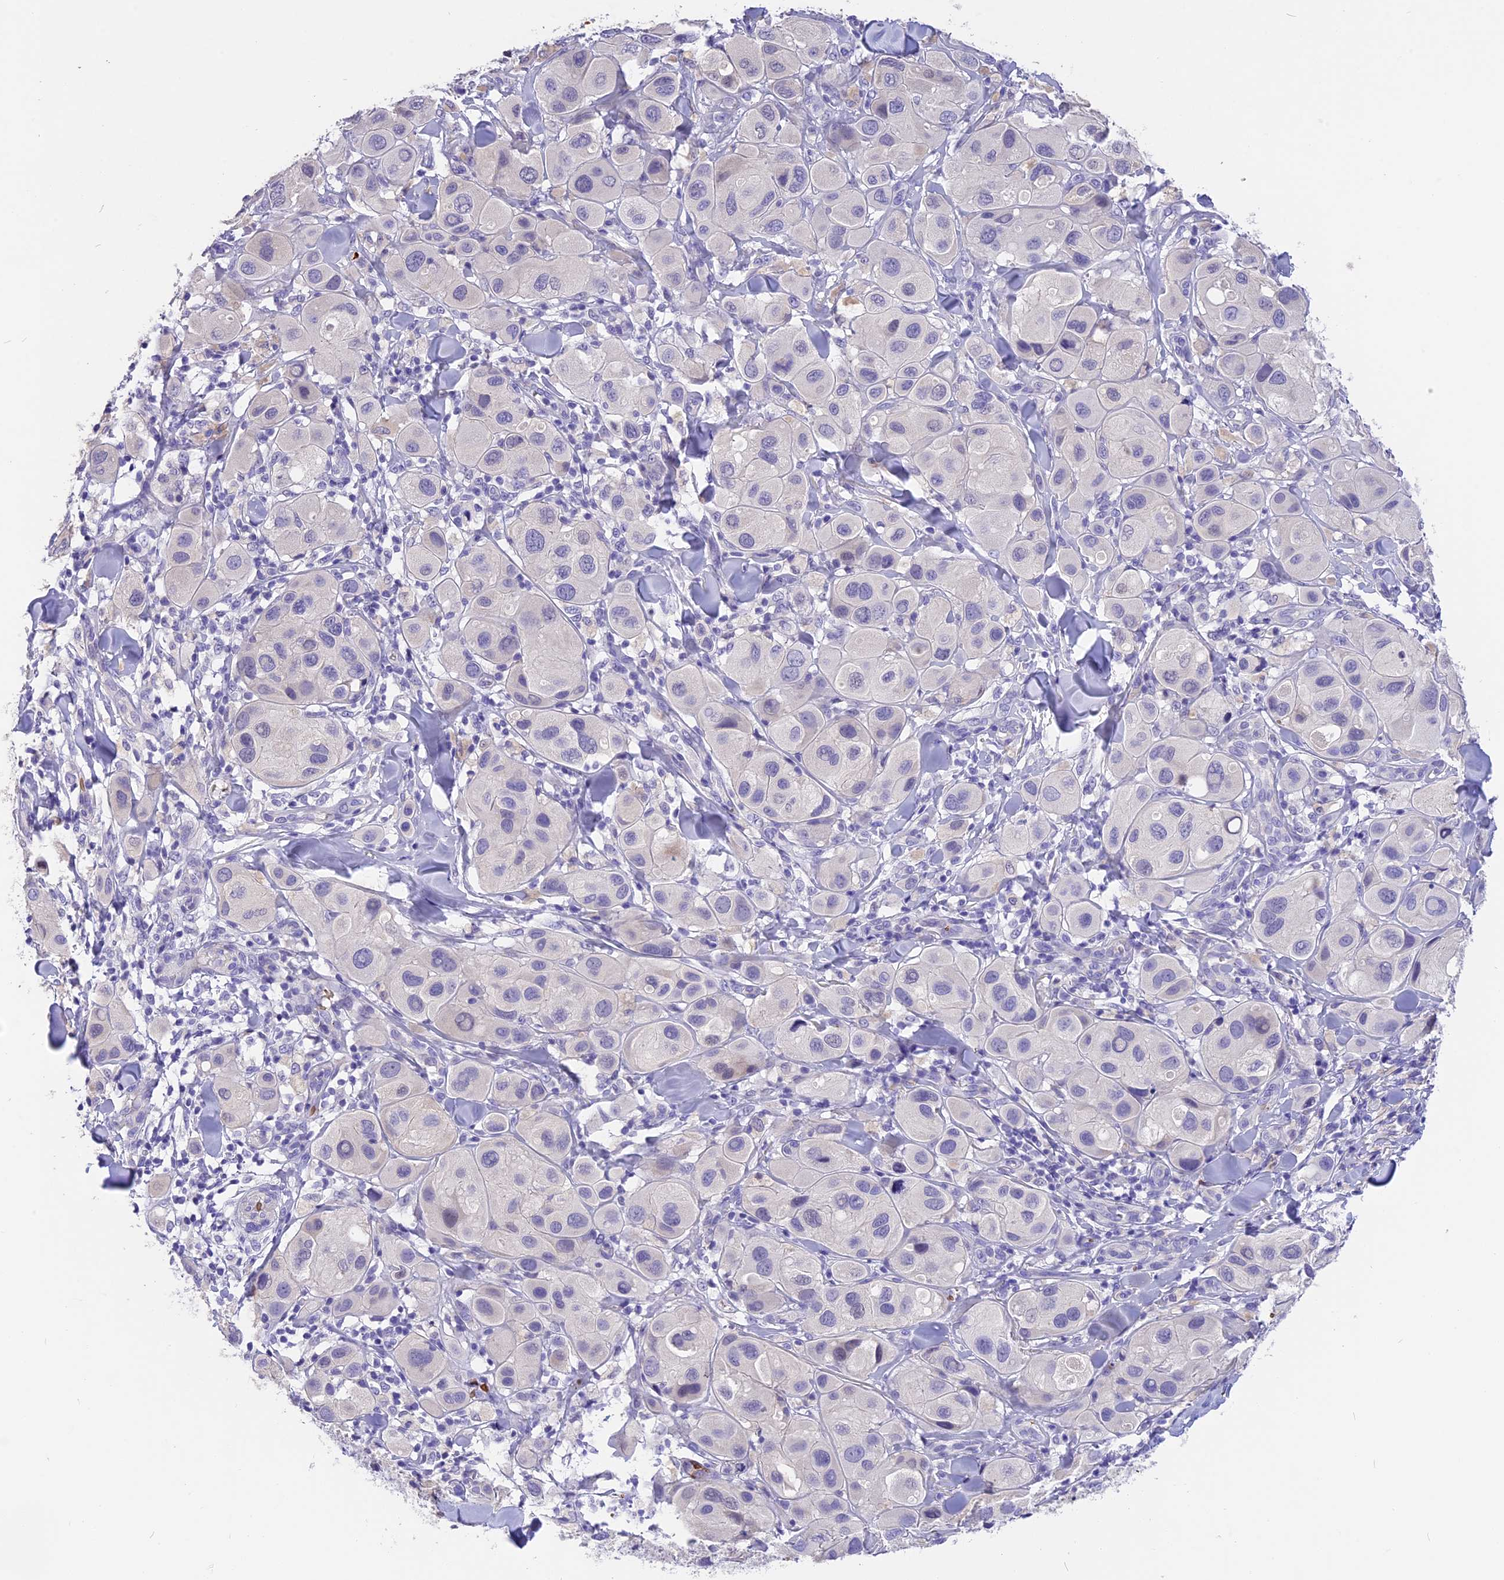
{"staining": {"intensity": "negative", "quantity": "none", "location": "none"}, "tissue": "melanoma", "cell_type": "Tumor cells", "image_type": "cancer", "snomed": [{"axis": "morphology", "description": "Malignant melanoma, Metastatic site"}, {"axis": "topography", "description": "Skin"}], "caption": "An image of human malignant melanoma (metastatic site) is negative for staining in tumor cells. (Immunohistochemistry (ihc), brightfield microscopy, high magnification).", "gene": "TNNC2", "patient": {"sex": "male", "age": 41}}